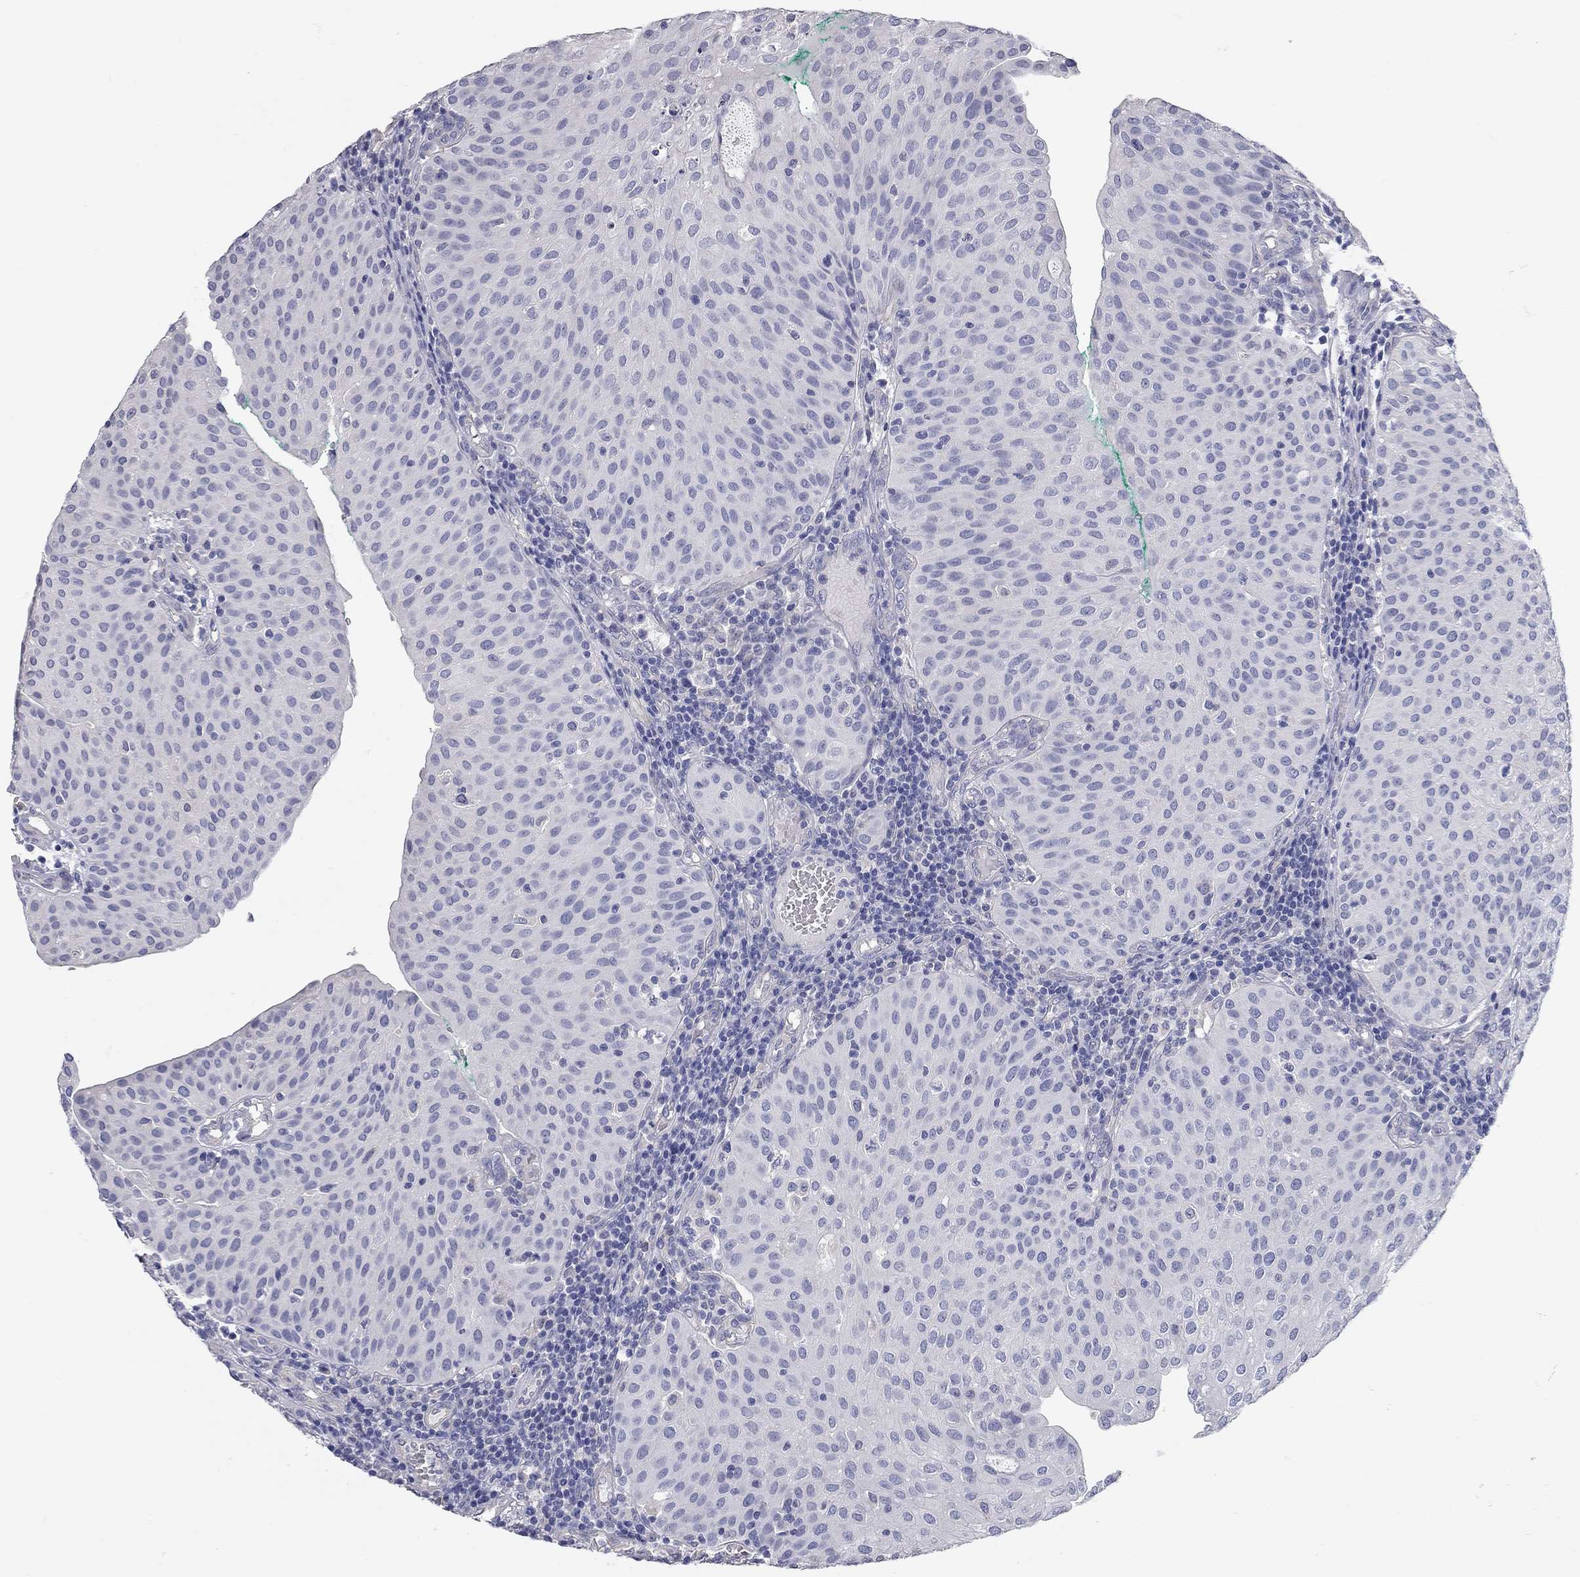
{"staining": {"intensity": "negative", "quantity": "none", "location": "none"}, "tissue": "urothelial cancer", "cell_type": "Tumor cells", "image_type": "cancer", "snomed": [{"axis": "morphology", "description": "Urothelial carcinoma, Low grade"}, {"axis": "topography", "description": "Urinary bladder"}], "caption": "A high-resolution histopathology image shows immunohistochemistry staining of urothelial carcinoma (low-grade), which reveals no significant positivity in tumor cells.", "gene": "C10orf90", "patient": {"sex": "male", "age": 54}}